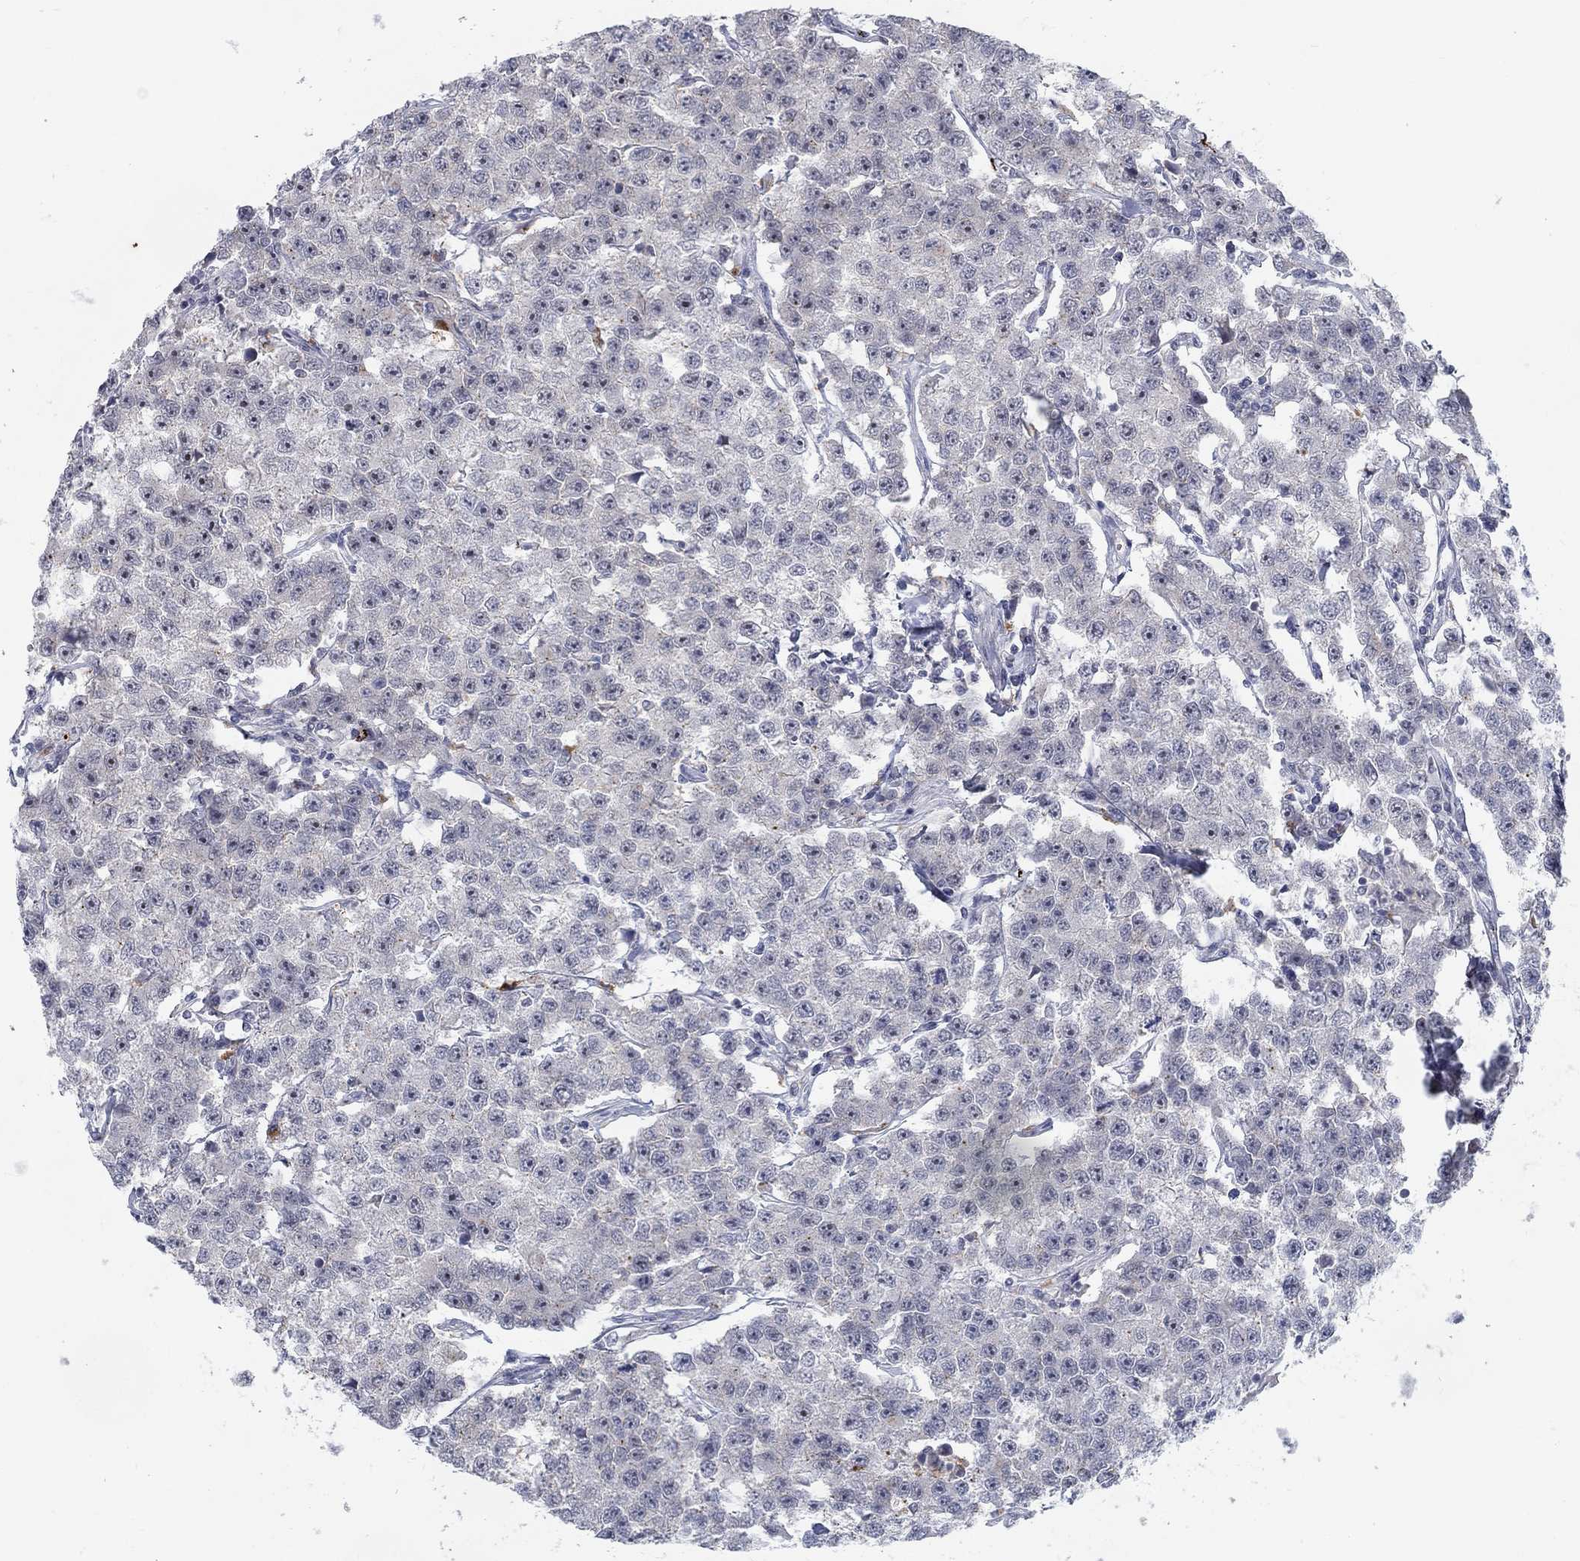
{"staining": {"intensity": "moderate", "quantity": "<25%", "location": "cytoplasmic/membranous"}, "tissue": "testis cancer", "cell_type": "Tumor cells", "image_type": "cancer", "snomed": [{"axis": "morphology", "description": "Seminoma, NOS"}, {"axis": "topography", "description": "Testis"}], "caption": "Immunohistochemistry (DAB (3,3'-diaminobenzidine)) staining of human testis cancer exhibits moderate cytoplasmic/membranous protein staining in about <25% of tumor cells.", "gene": "MTSS2", "patient": {"sex": "male", "age": 59}}